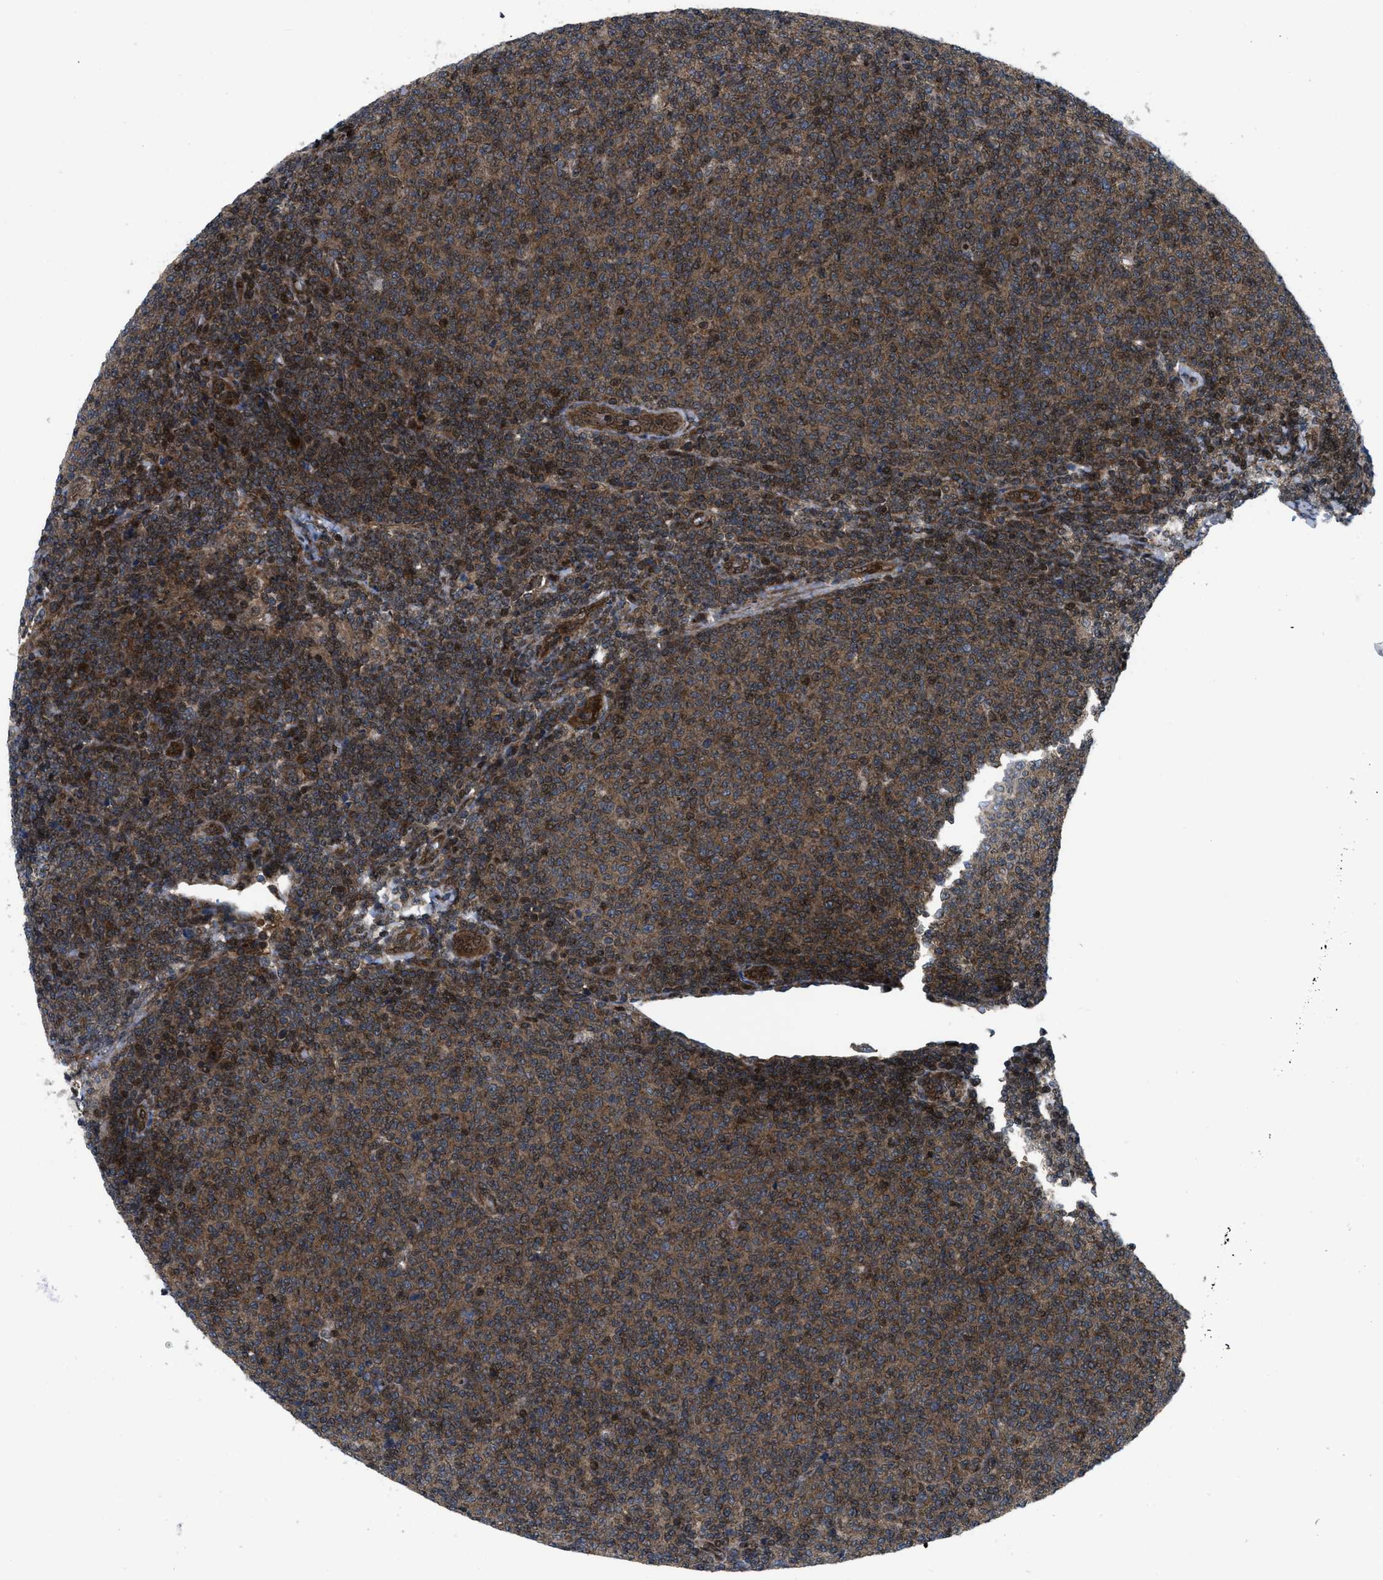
{"staining": {"intensity": "moderate", "quantity": ">75%", "location": "cytoplasmic/membranous,nuclear"}, "tissue": "lymphoma", "cell_type": "Tumor cells", "image_type": "cancer", "snomed": [{"axis": "morphology", "description": "Malignant lymphoma, non-Hodgkin's type, Low grade"}, {"axis": "topography", "description": "Lymph node"}], "caption": "Moderate cytoplasmic/membranous and nuclear positivity for a protein is seen in about >75% of tumor cells of lymphoma using IHC.", "gene": "PPP2CB", "patient": {"sex": "male", "age": 66}}